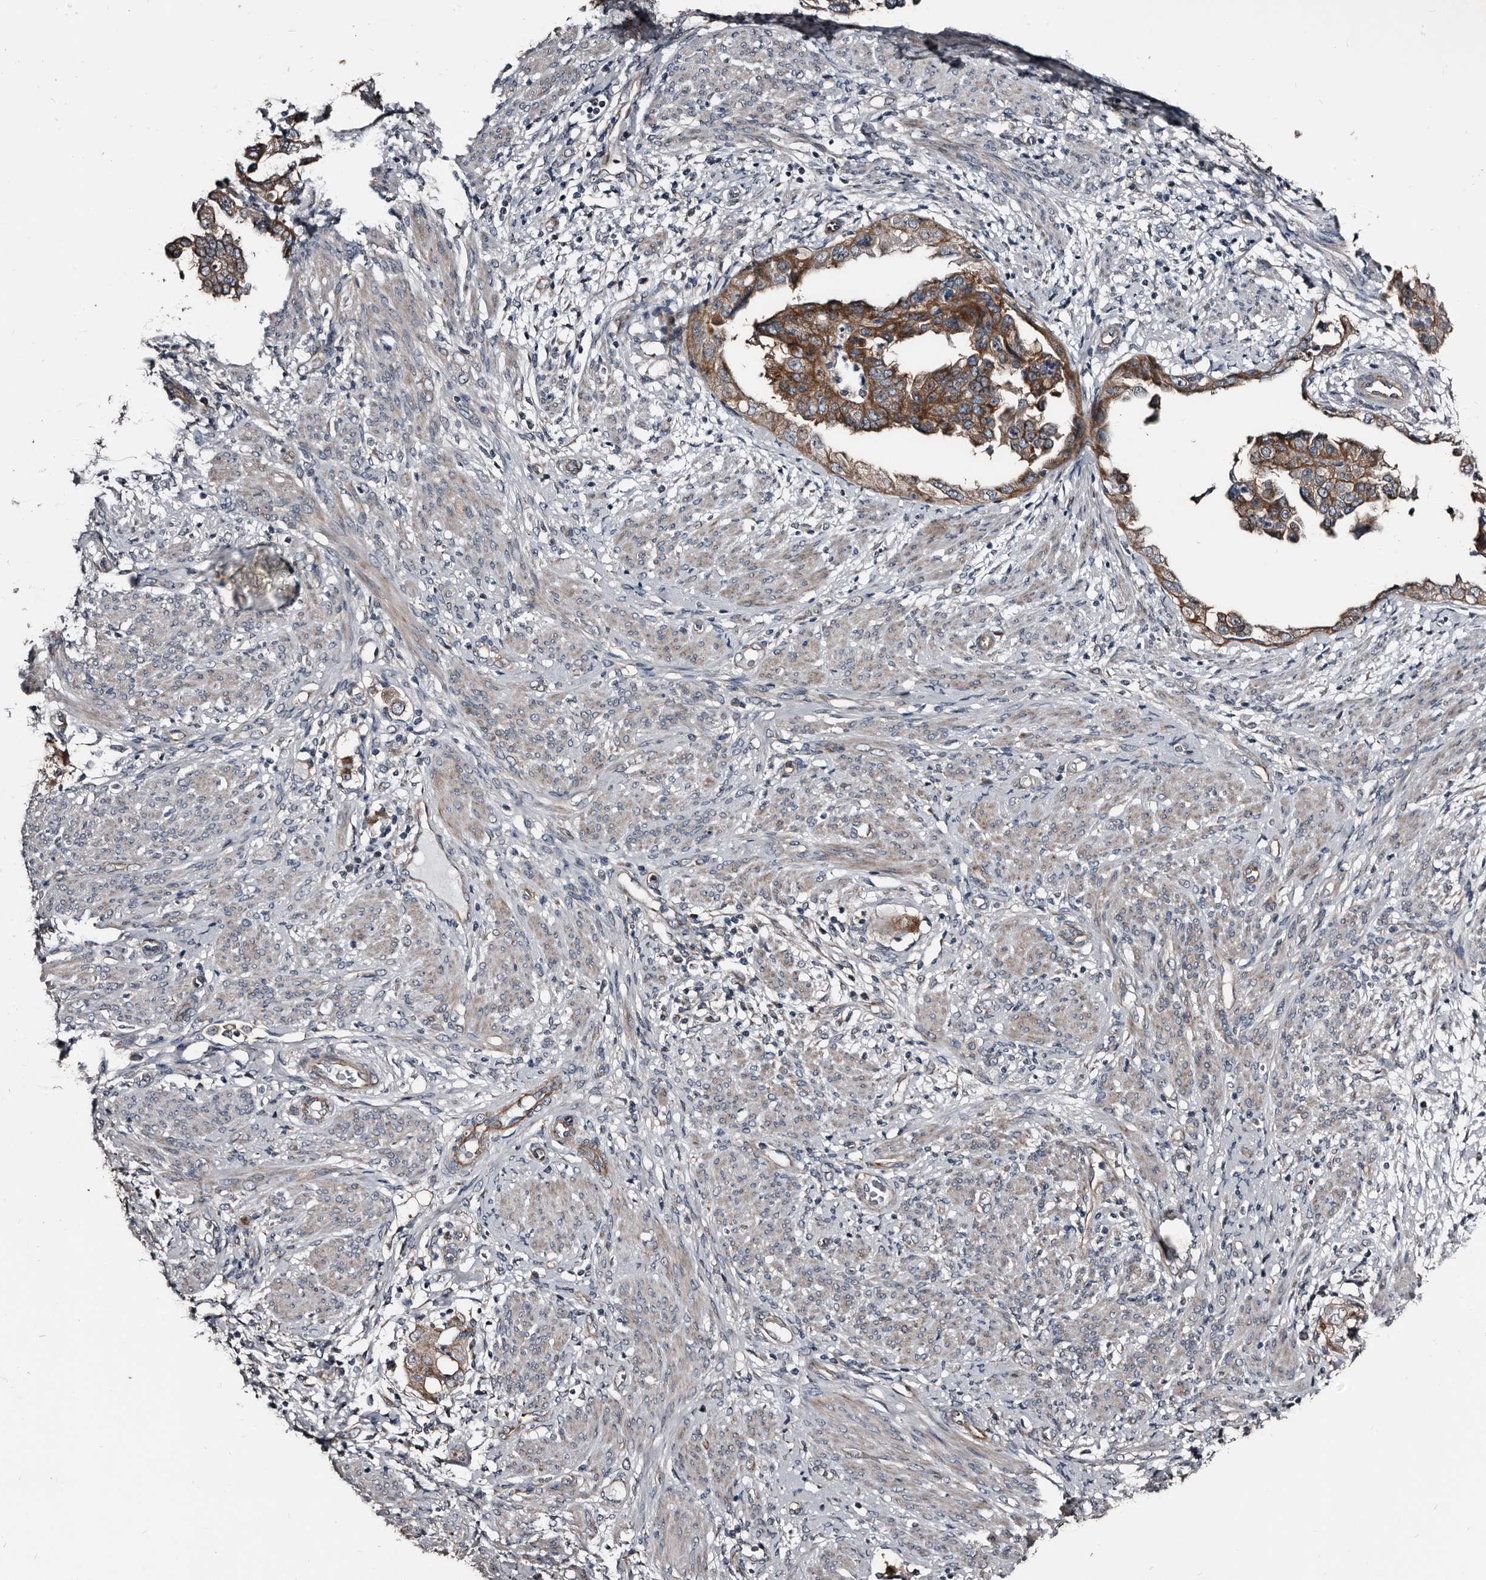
{"staining": {"intensity": "moderate", "quantity": "25%-75%", "location": "cytoplasmic/membranous"}, "tissue": "endometrial cancer", "cell_type": "Tumor cells", "image_type": "cancer", "snomed": [{"axis": "morphology", "description": "Adenocarcinoma, NOS"}, {"axis": "topography", "description": "Endometrium"}], "caption": "About 25%-75% of tumor cells in endometrial cancer demonstrate moderate cytoplasmic/membranous protein expression as visualized by brown immunohistochemical staining.", "gene": "DHPS", "patient": {"sex": "female", "age": 85}}